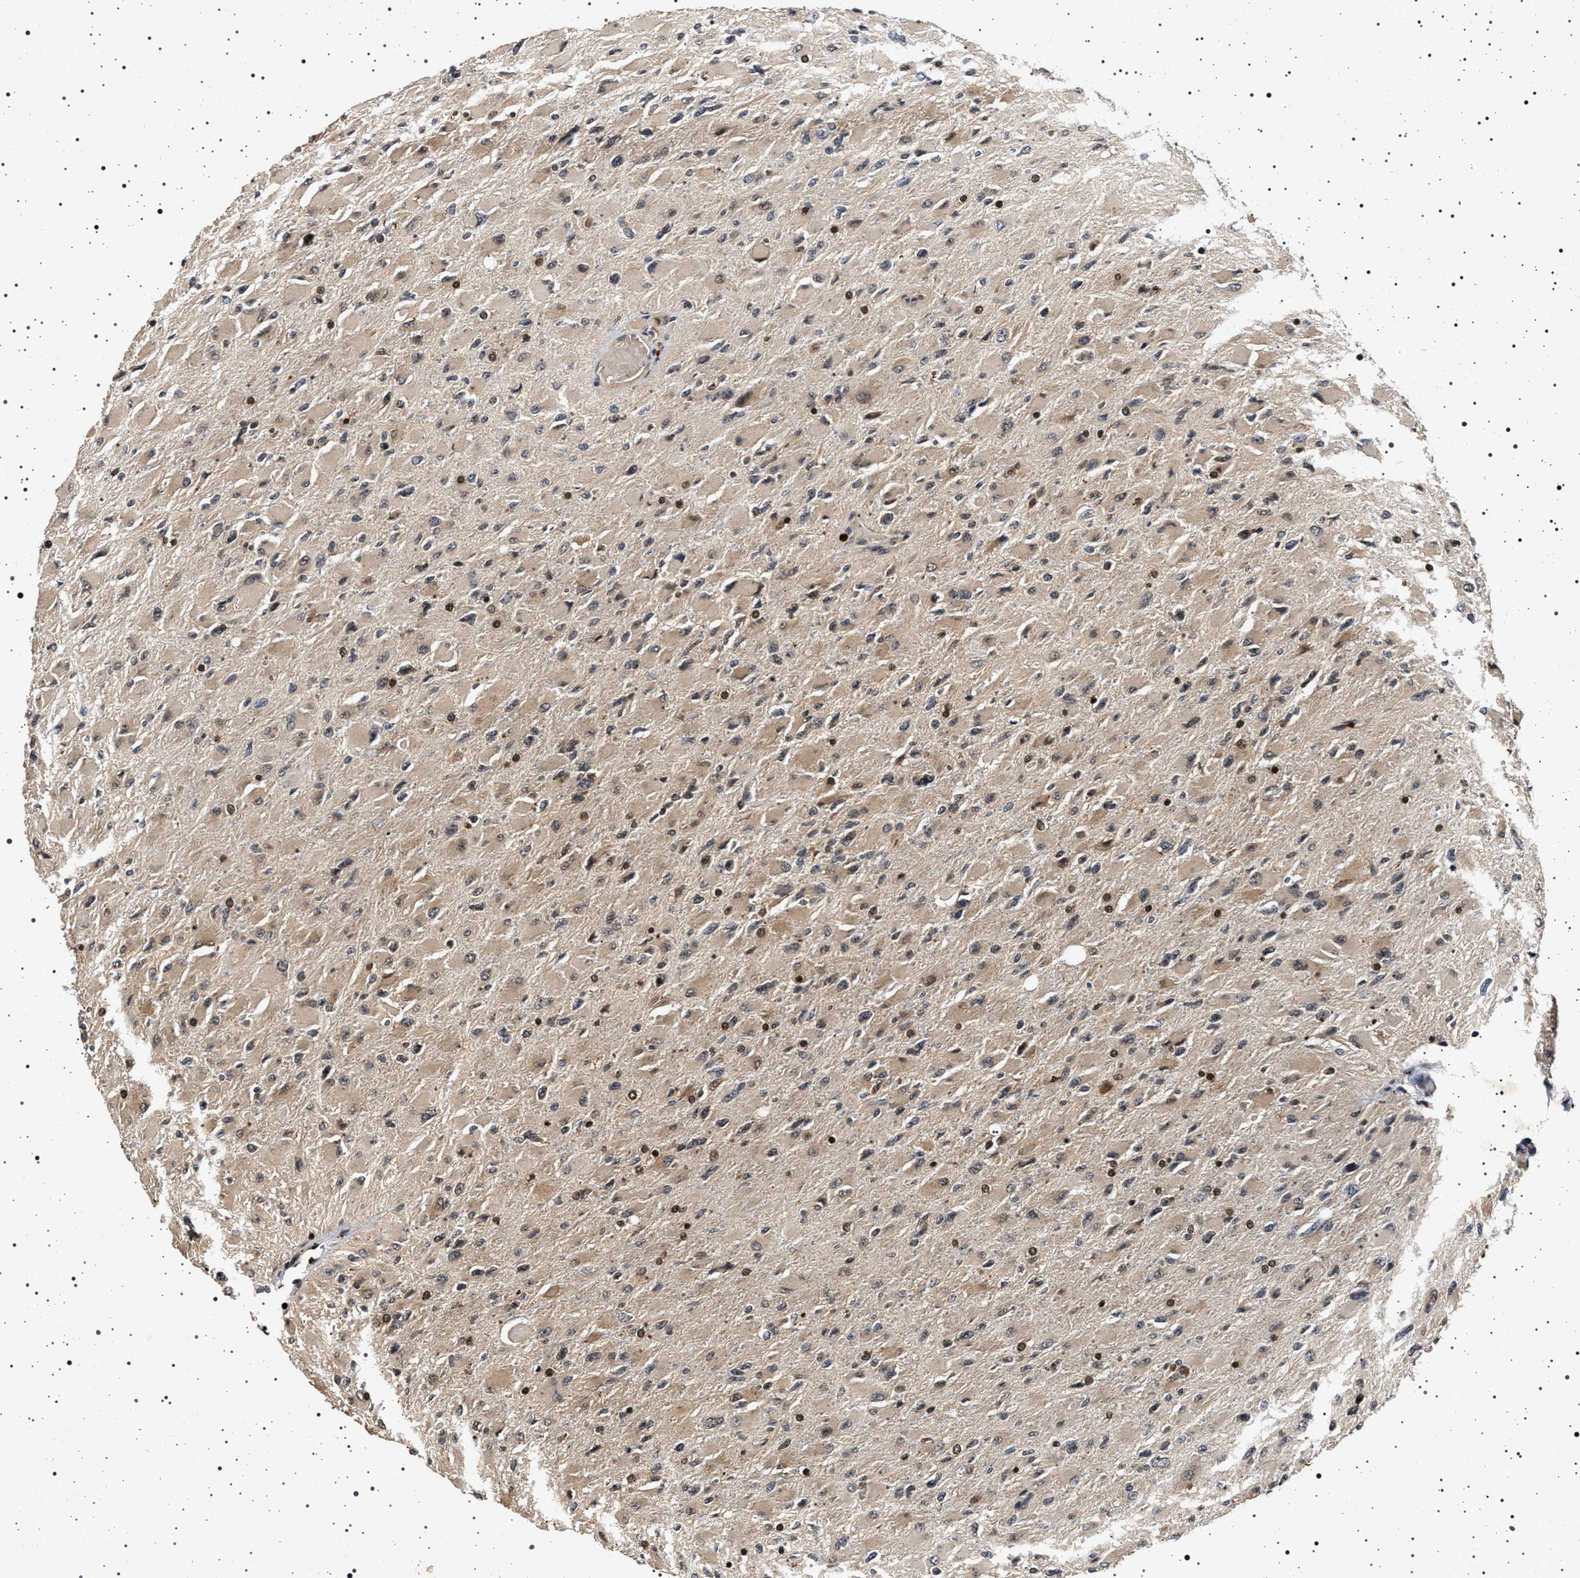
{"staining": {"intensity": "weak", "quantity": ">75%", "location": "cytoplasmic/membranous,nuclear"}, "tissue": "glioma", "cell_type": "Tumor cells", "image_type": "cancer", "snomed": [{"axis": "morphology", "description": "Glioma, malignant, High grade"}, {"axis": "topography", "description": "Cerebral cortex"}], "caption": "Weak cytoplasmic/membranous and nuclear staining is seen in about >75% of tumor cells in malignant glioma (high-grade). The protein is shown in brown color, while the nuclei are stained blue.", "gene": "CDKN1B", "patient": {"sex": "female", "age": 36}}